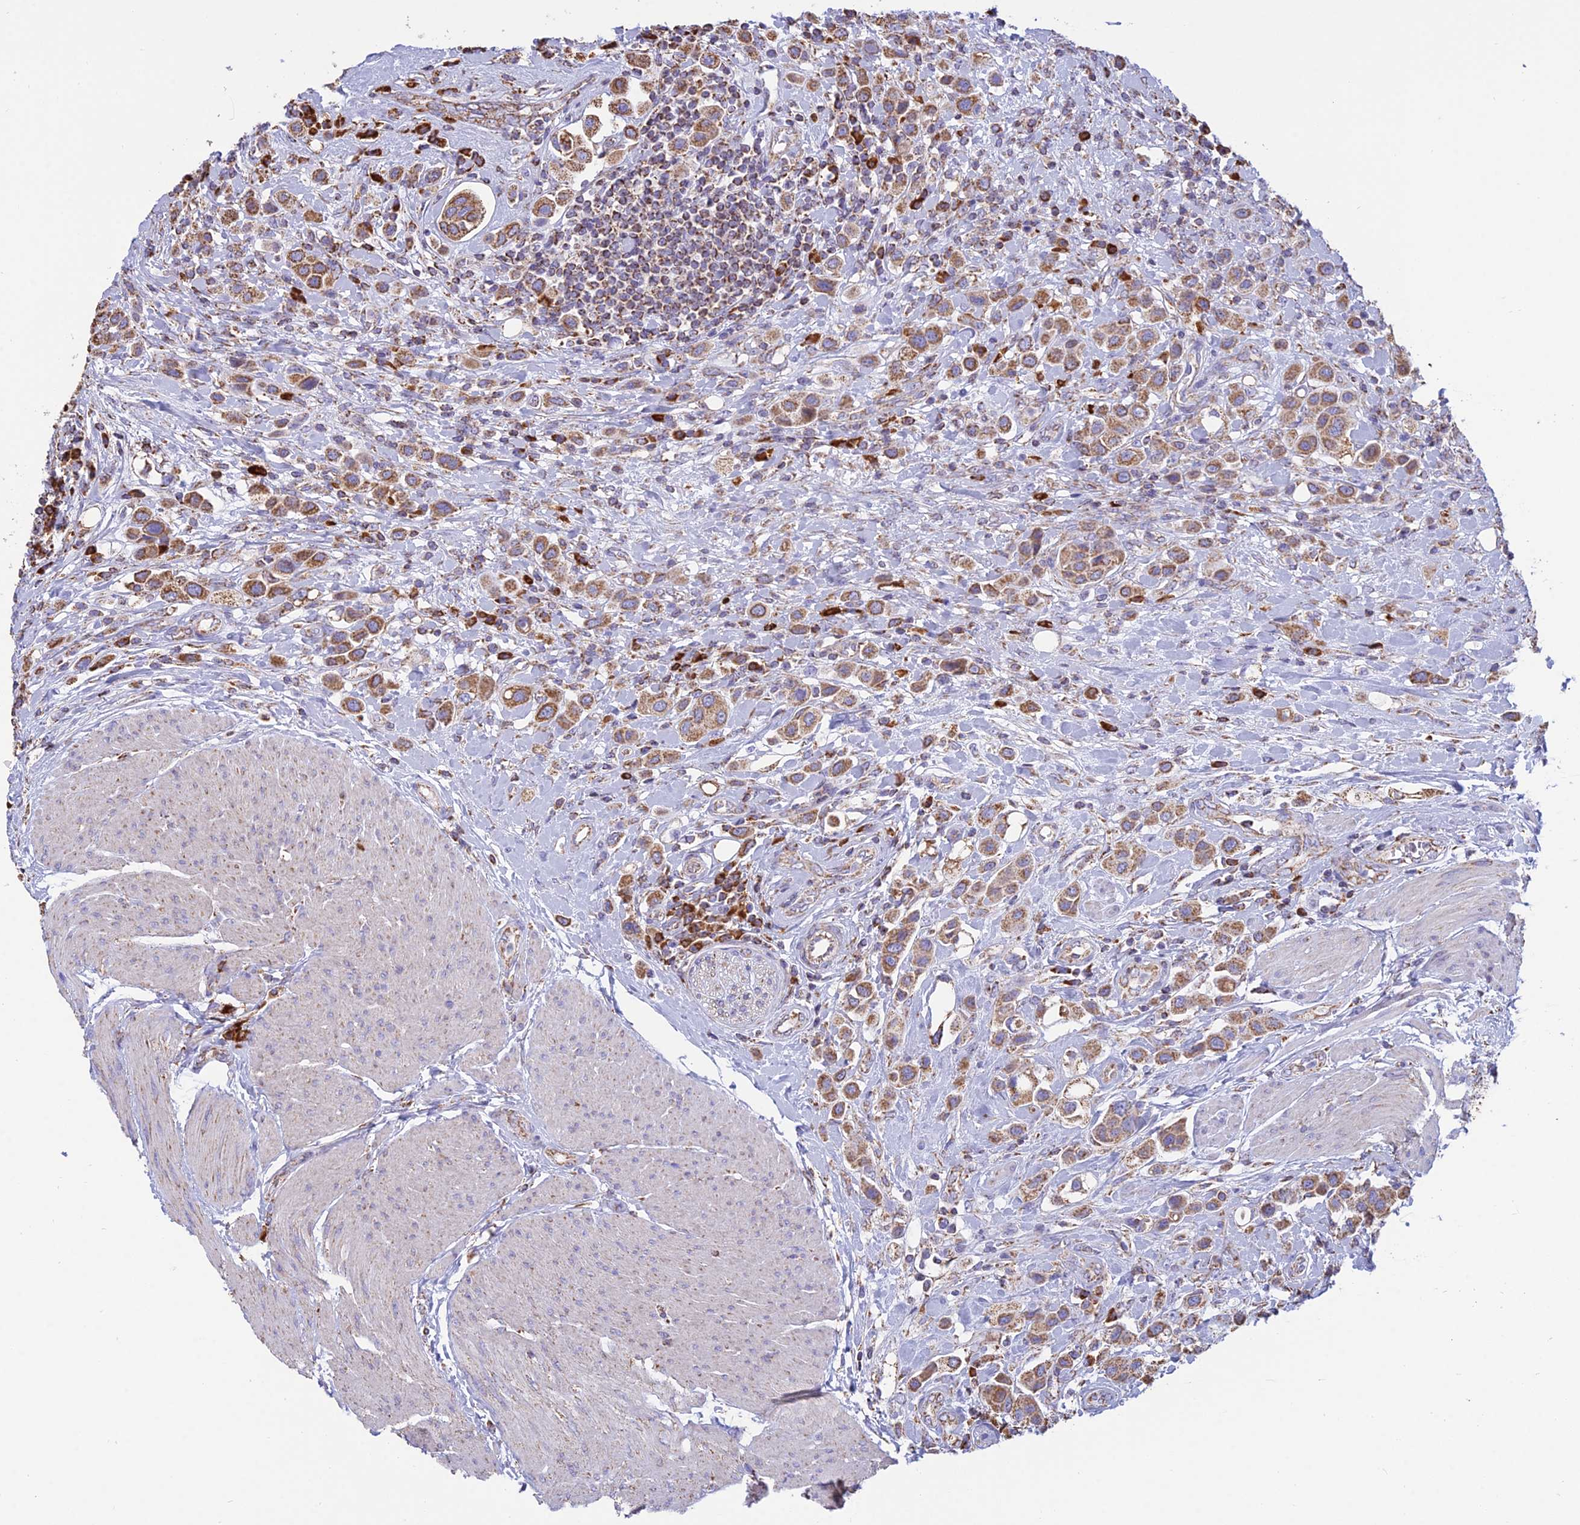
{"staining": {"intensity": "moderate", "quantity": ">75%", "location": "cytoplasmic/membranous"}, "tissue": "urothelial cancer", "cell_type": "Tumor cells", "image_type": "cancer", "snomed": [{"axis": "morphology", "description": "Urothelial carcinoma, High grade"}, {"axis": "topography", "description": "Urinary bladder"}], "caption": "Urothelial cancer was stained to show a protein in brown. There is medium levels of moderate cytoplasmic/membranous positivity in about >75% of tumor cells.", "gene": "OR2W3", "patient": {"sex": "male", "age": 50}}